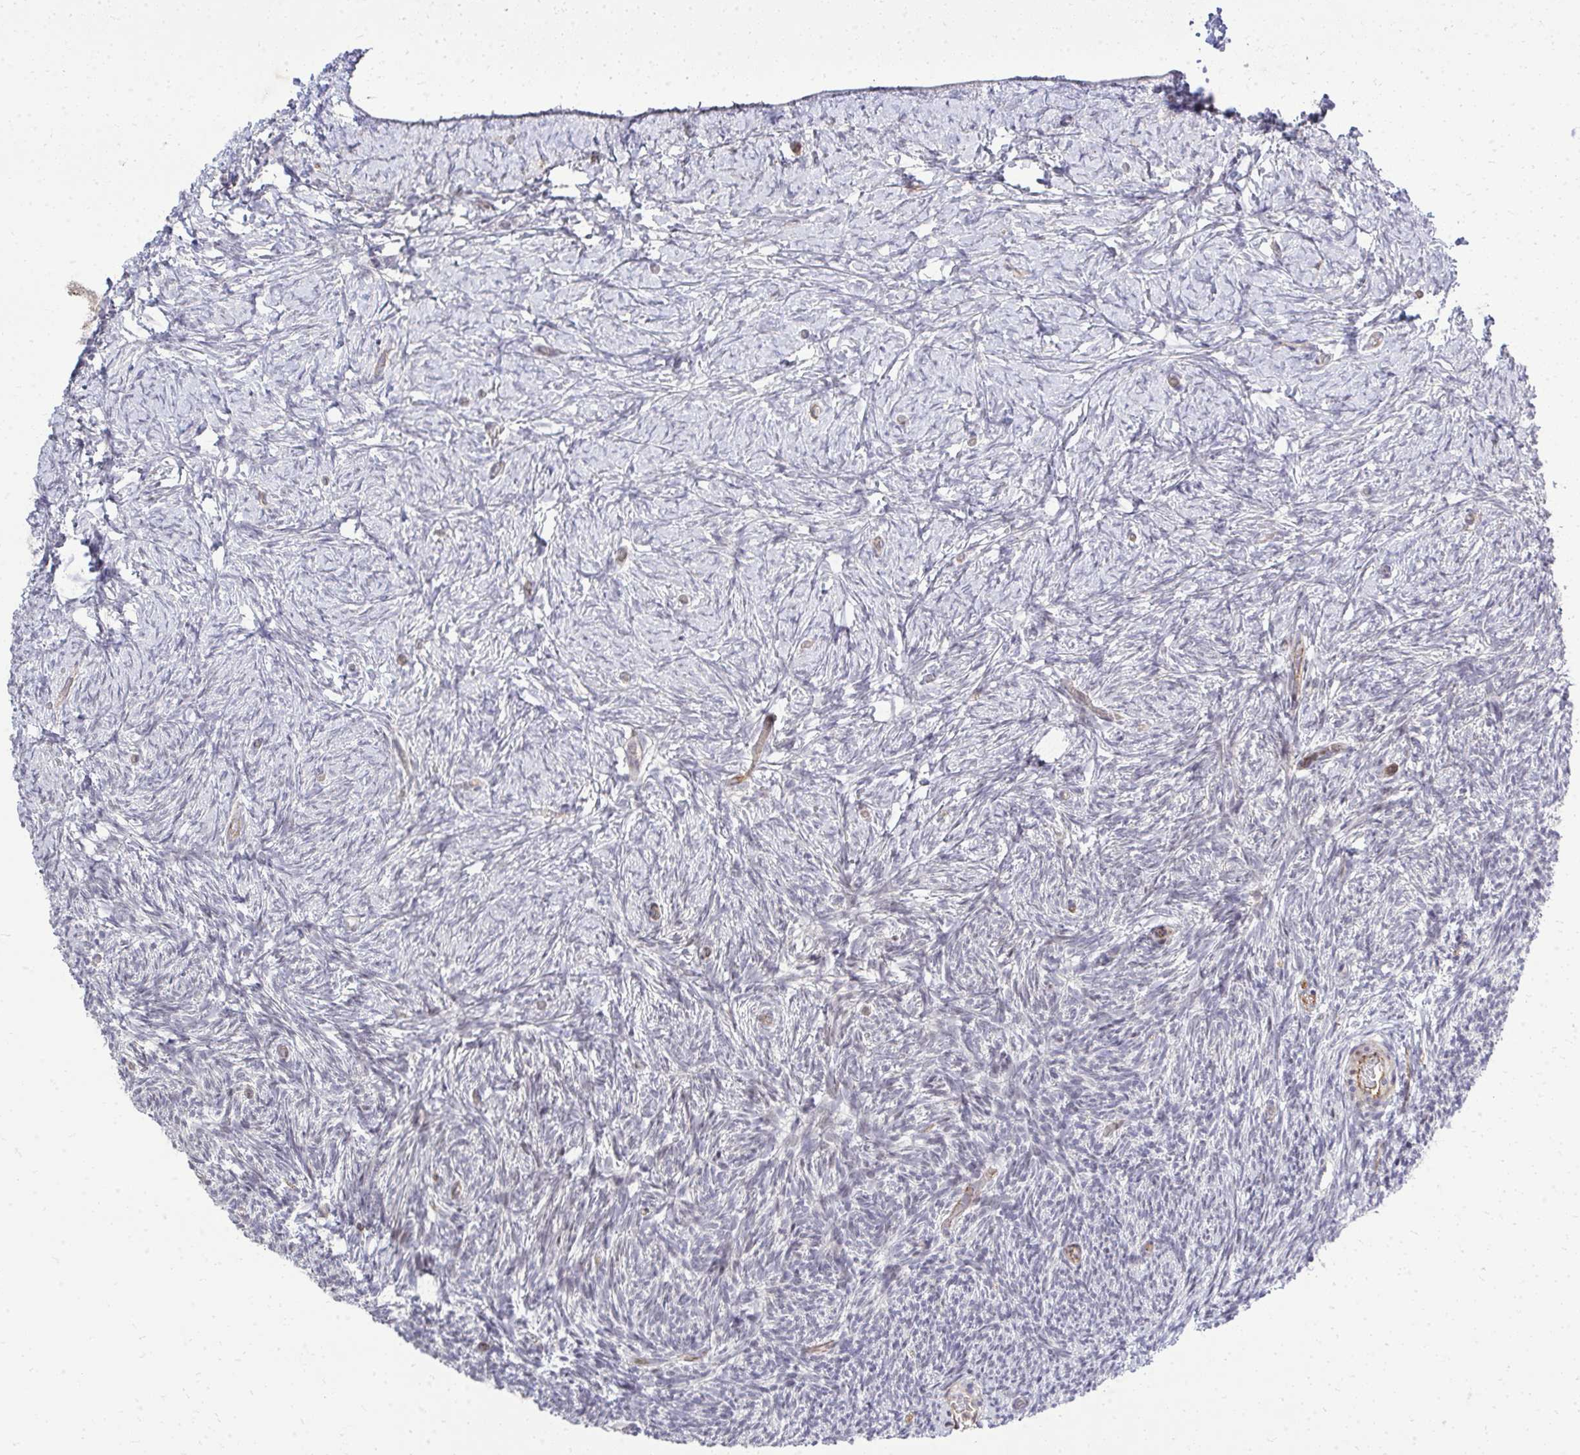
{"staining": {"intensity": "negative", "quantity": "none", "location": "none"}, "tissue": "ovary", "cell_type": "Follicle cells", "image_type": "normal", "snomed": [{"axis": "morphology", "description": "Normal tissue, NOS"}, {"axis": "topography", "description": "Ovary"}], "caption": "Immunohistochemistry (IHC) of benign human ovary reveals no expression in follicle cells.", "gene": "FOXN3", "patient": {"sex": "female", "age": 39}}